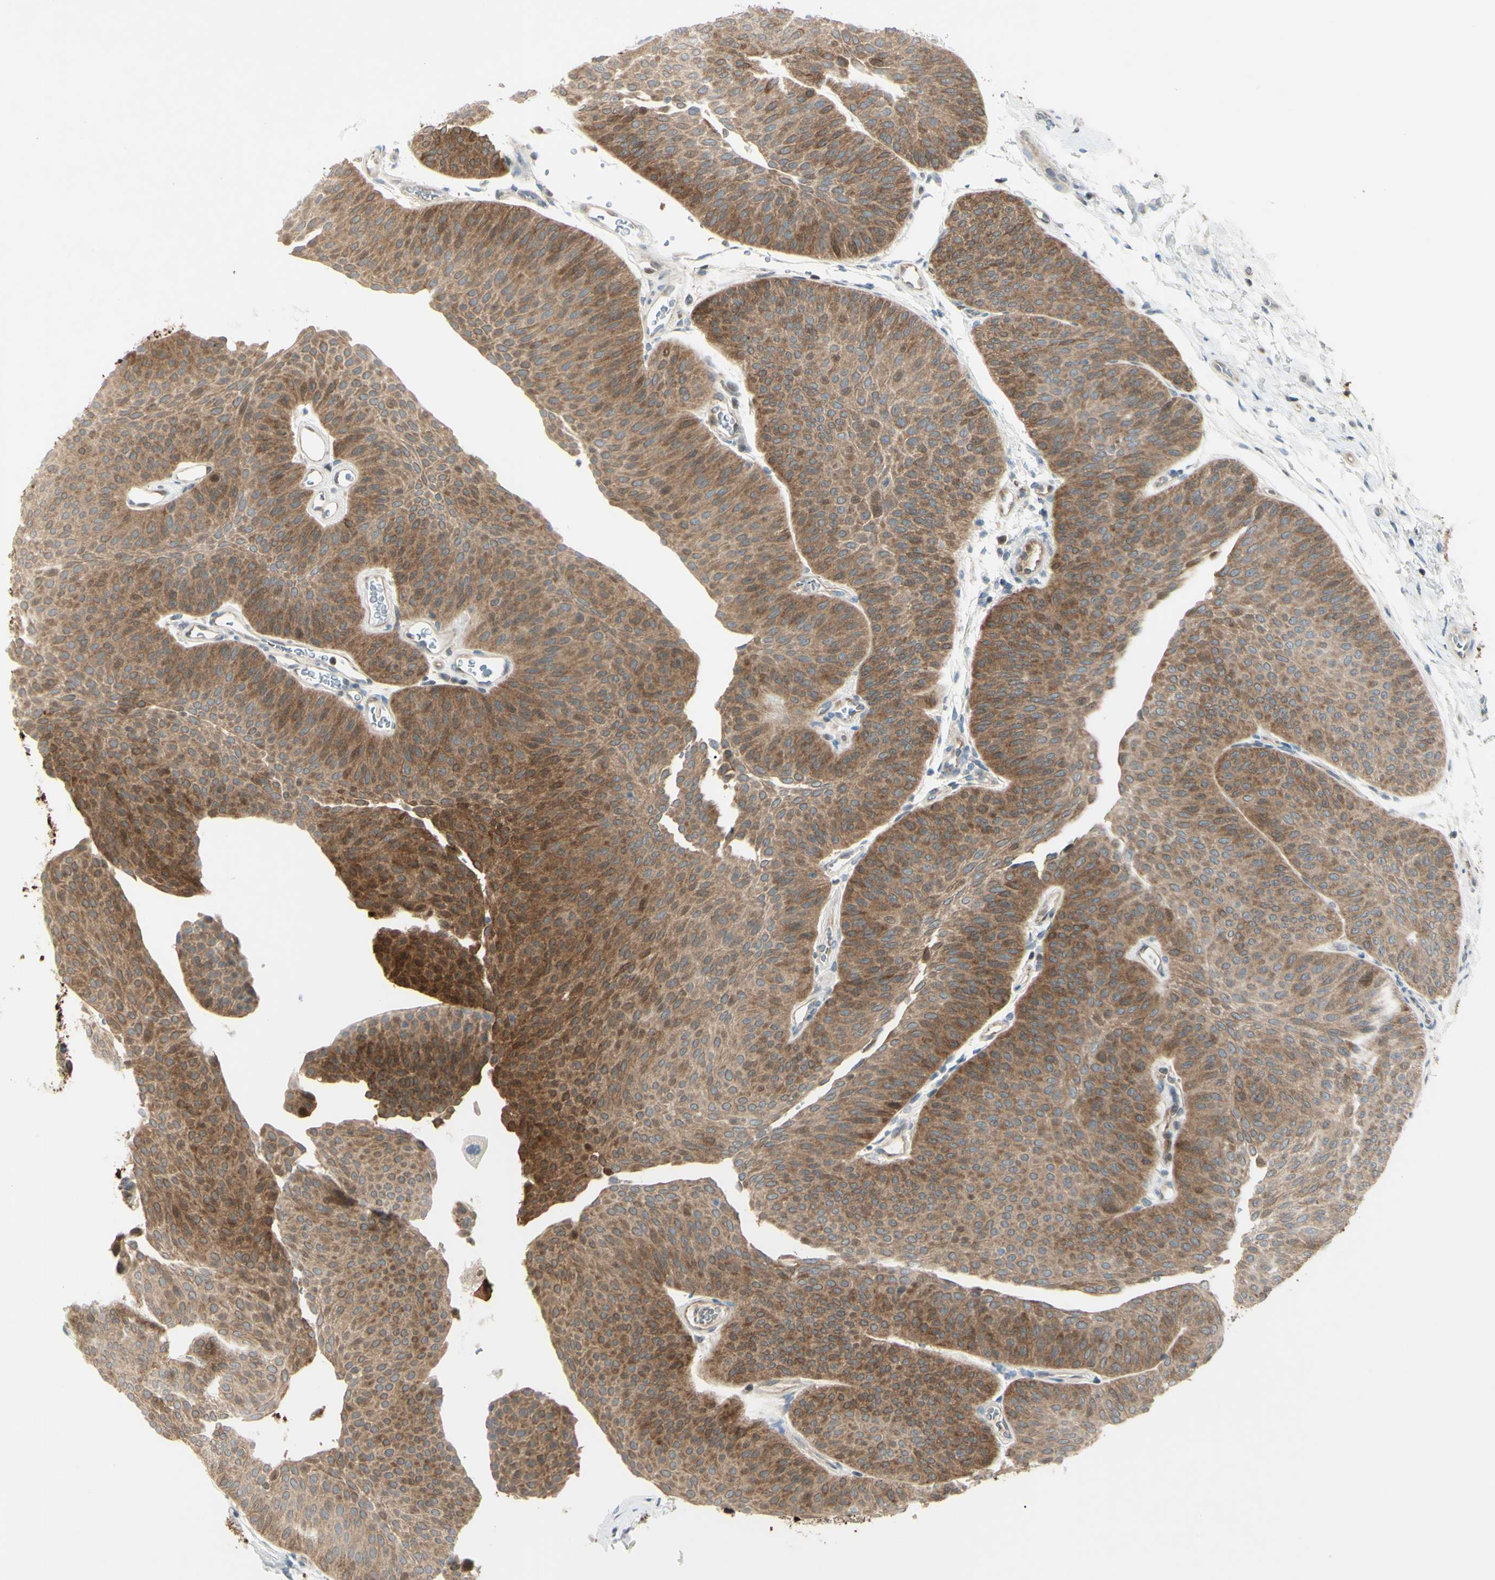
{"staining": {"intensity": "moderate", "quantity": ">75%", "location": "cytoplasmic/membranous"}, "tissue": "urothelial cancer", "cell_type": "Tumor cells", "image_type": "cancer", "snomed": [{"axis": "morphology", "description": "Urothelial carcinoma, Low grade"}, {"axis": "topography", "description": "Urinary bladder"}], "caption": "A micrograph of low-grade urothelial carcinoma stained for a protein reveals moderate cytoplasmic/membranous brown staining in tumor cells. (DAB (3,3'-diaminobenzidine) IHC, brown staining for protein, blue staining for nuclei).", "gene": "C1orf159", "patient": {"sex": "female", "age": 60}}